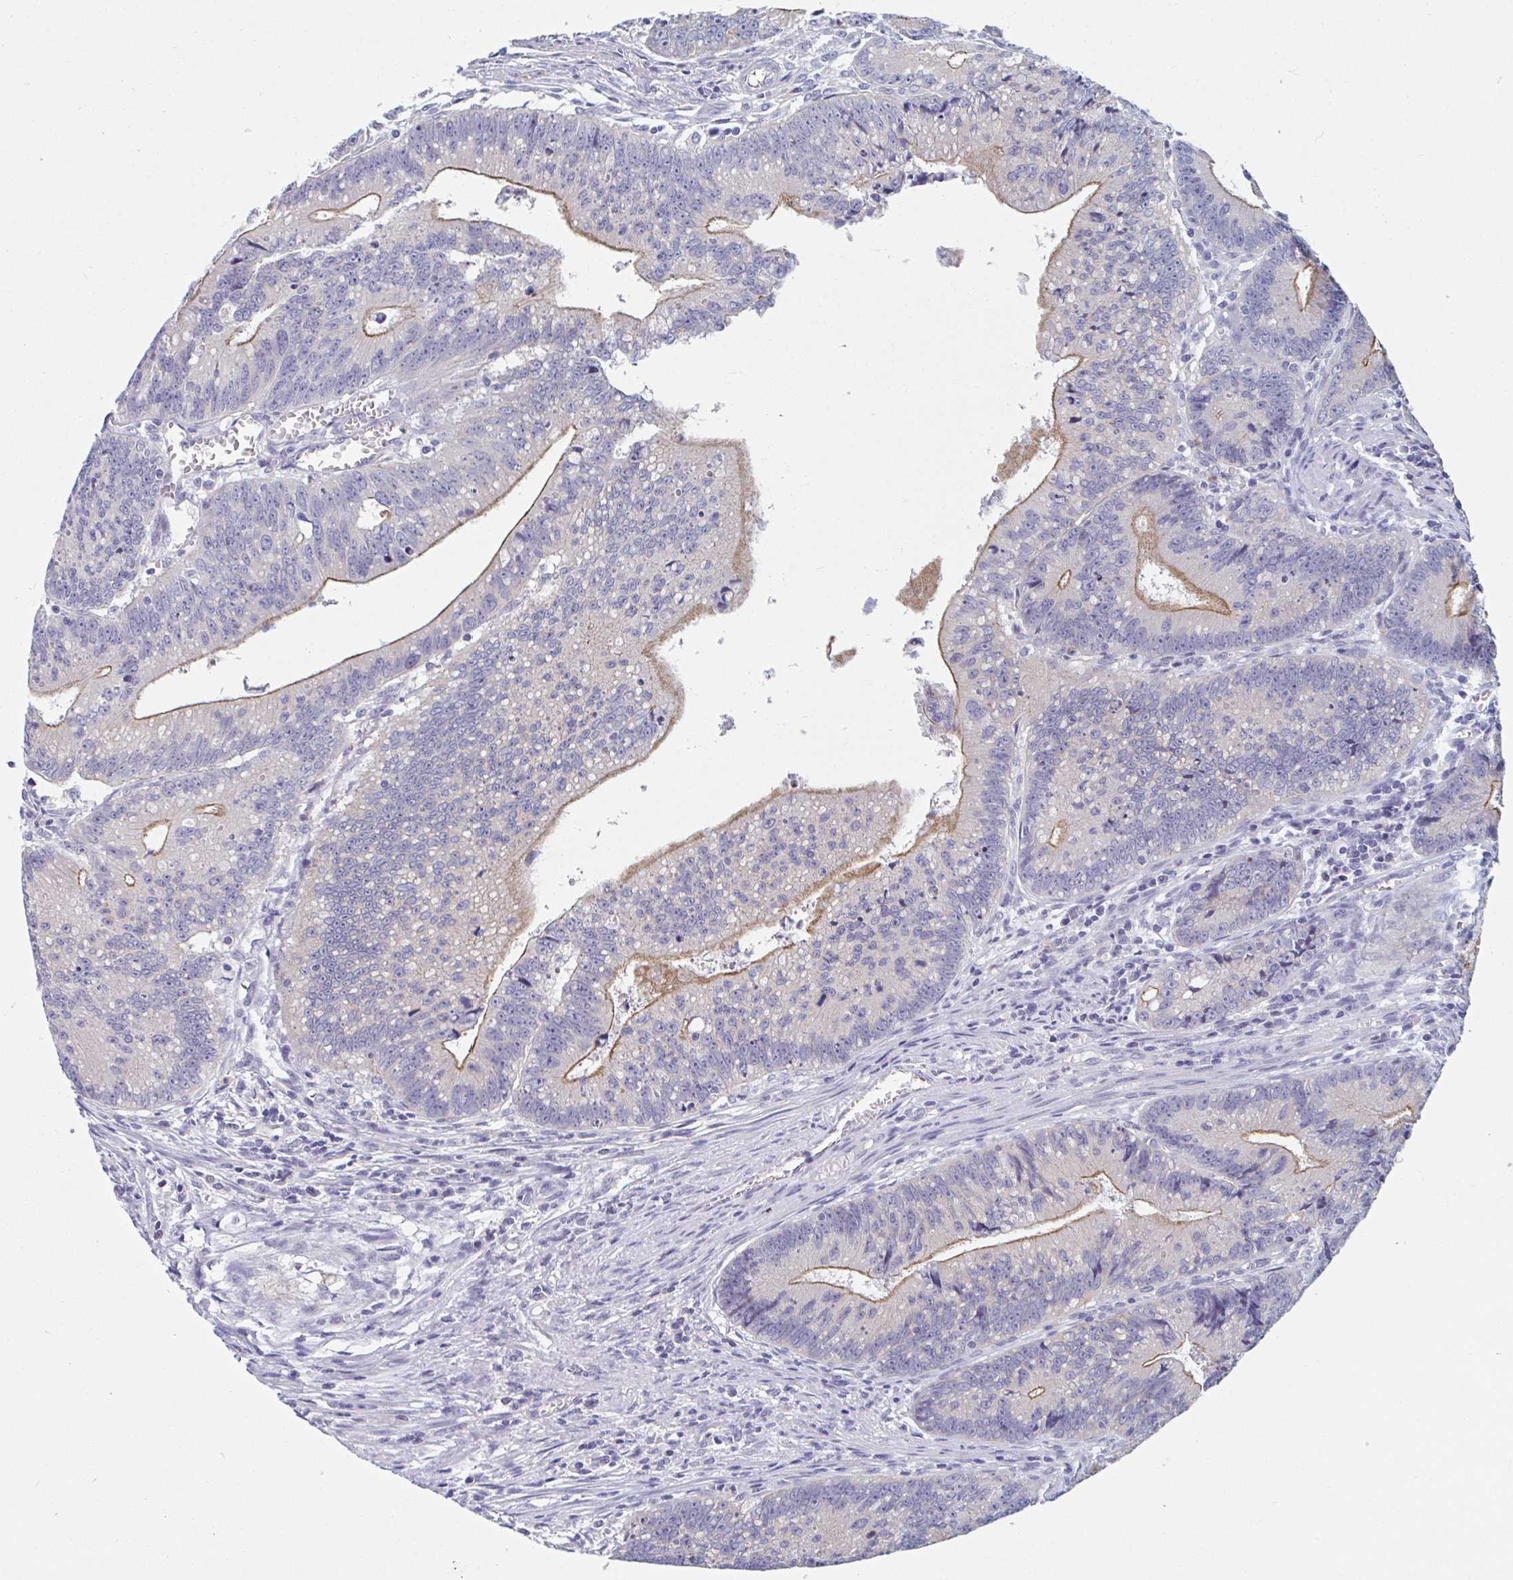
{"staining": {"intensity": "moderate", "quantity": "25%-75%", "location": "cytoplasmic/membranous"}, "tissue": "colorectal cancer", "cell_type": "Tumor cells", "image_type": "cancer", "snomed": [{"axis": "morphology", "description": "Adenocarcinoma, NOS"}, {"axis": "topography", "description": "Rectum"}], "caption": "An immunohistochemistry histopathology image of neoplastic tissue is shown. Protein staining in brown shows moderate cytoplasmic/membranous positivity in colorectal cancer (adenocarcinoma) within tumor cells.", "gene": "UNKL", "patient": {"sex": "female", "age": 81}}